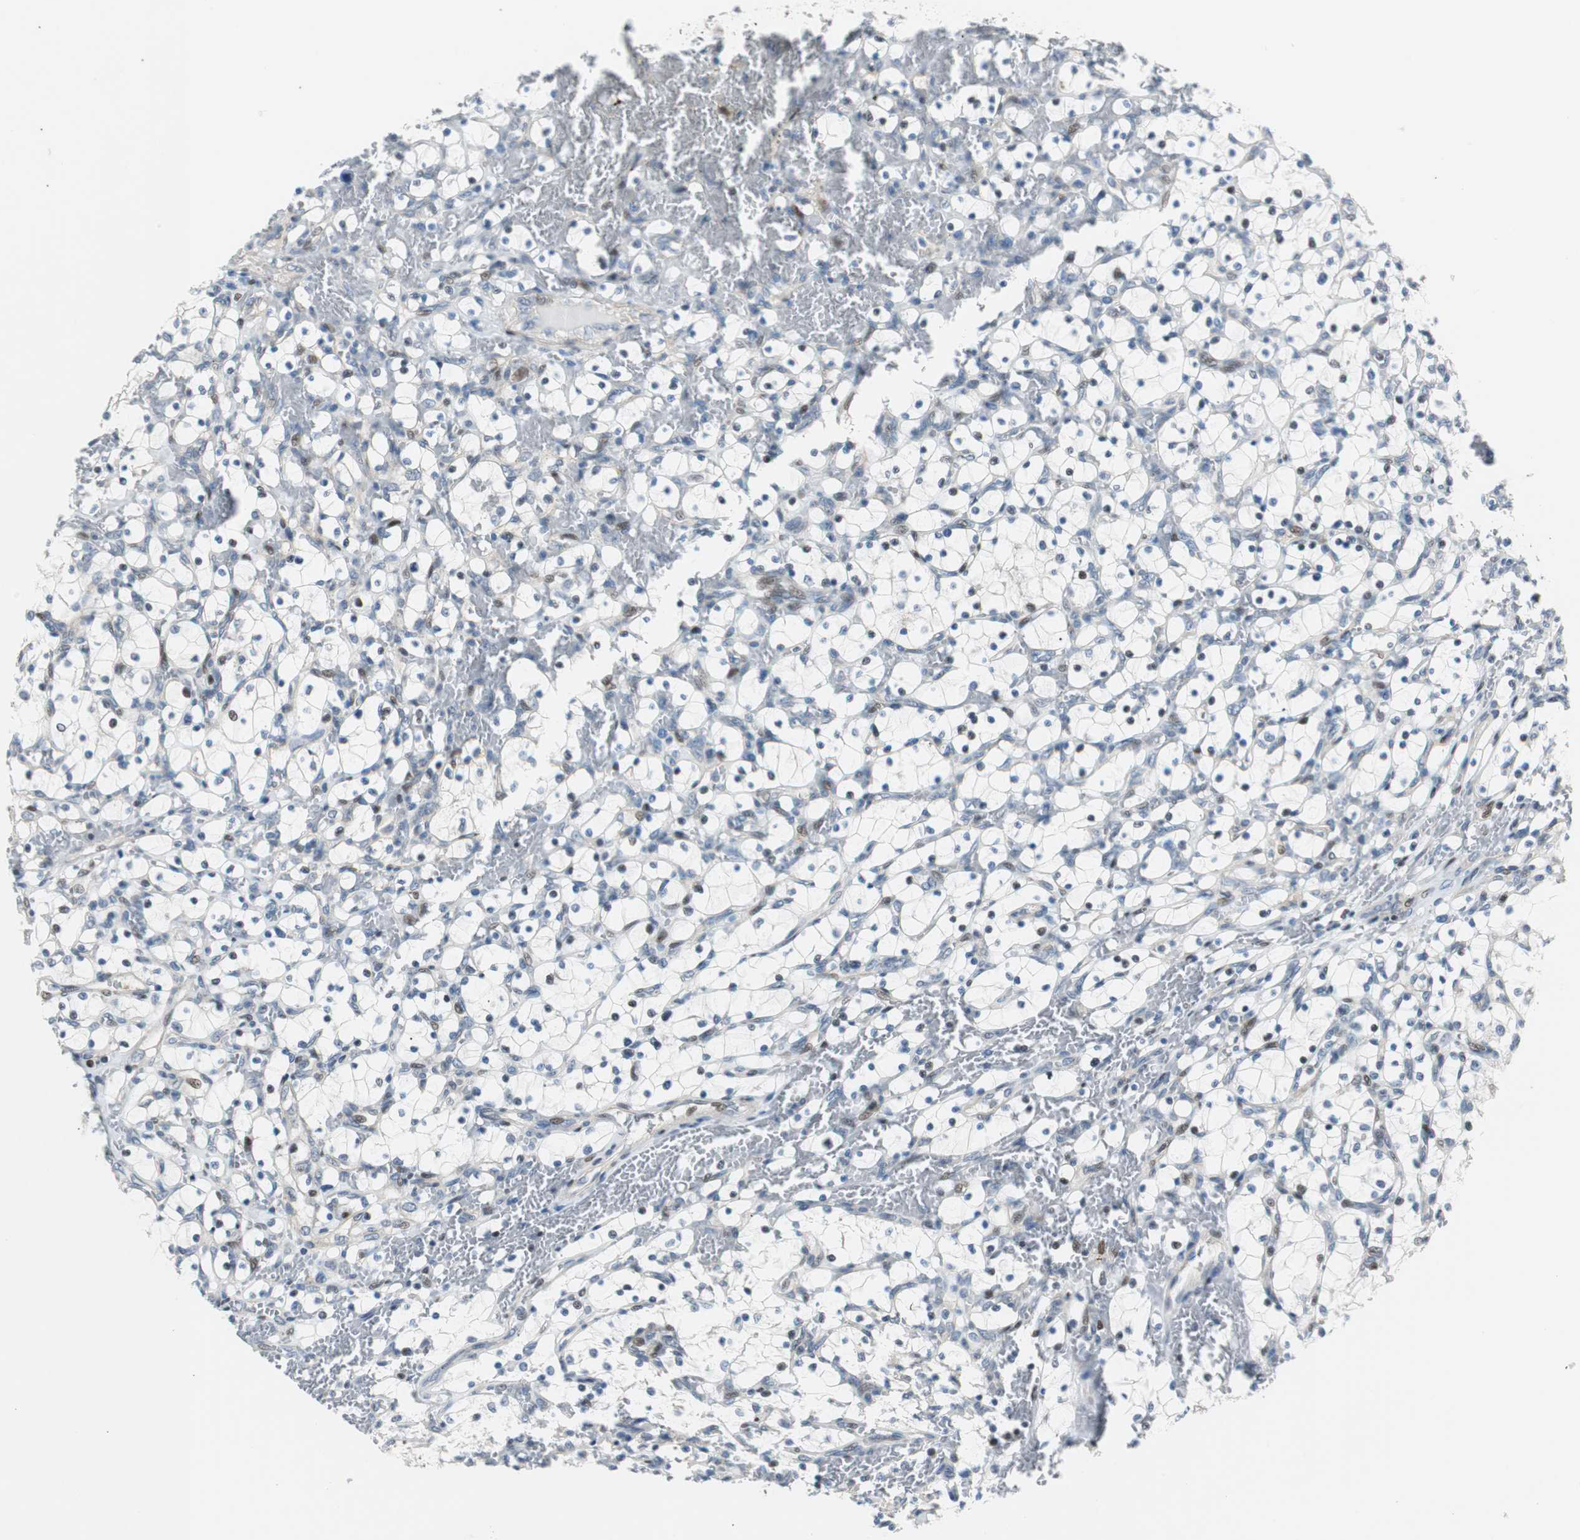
{"staining": {"intensity": "weak", "quantity": "<25%", "location": "nuclear"}, "tissue": "renal cancer", "cell_type": "Tumor cells", "image_type": "cancer", "snomed": [{"axis": "morphology", "description": "Adenocarcinoma, NOS"}, {"axis": "topography", "description": "Kidney"}], "caption": "High power microscopy histopathology image of an IHC histopathology image of renal cancer, revealing no significant staining in tumor cells.", "gene": "RAD1", "patient": {"sex": "female", "age": 69}}